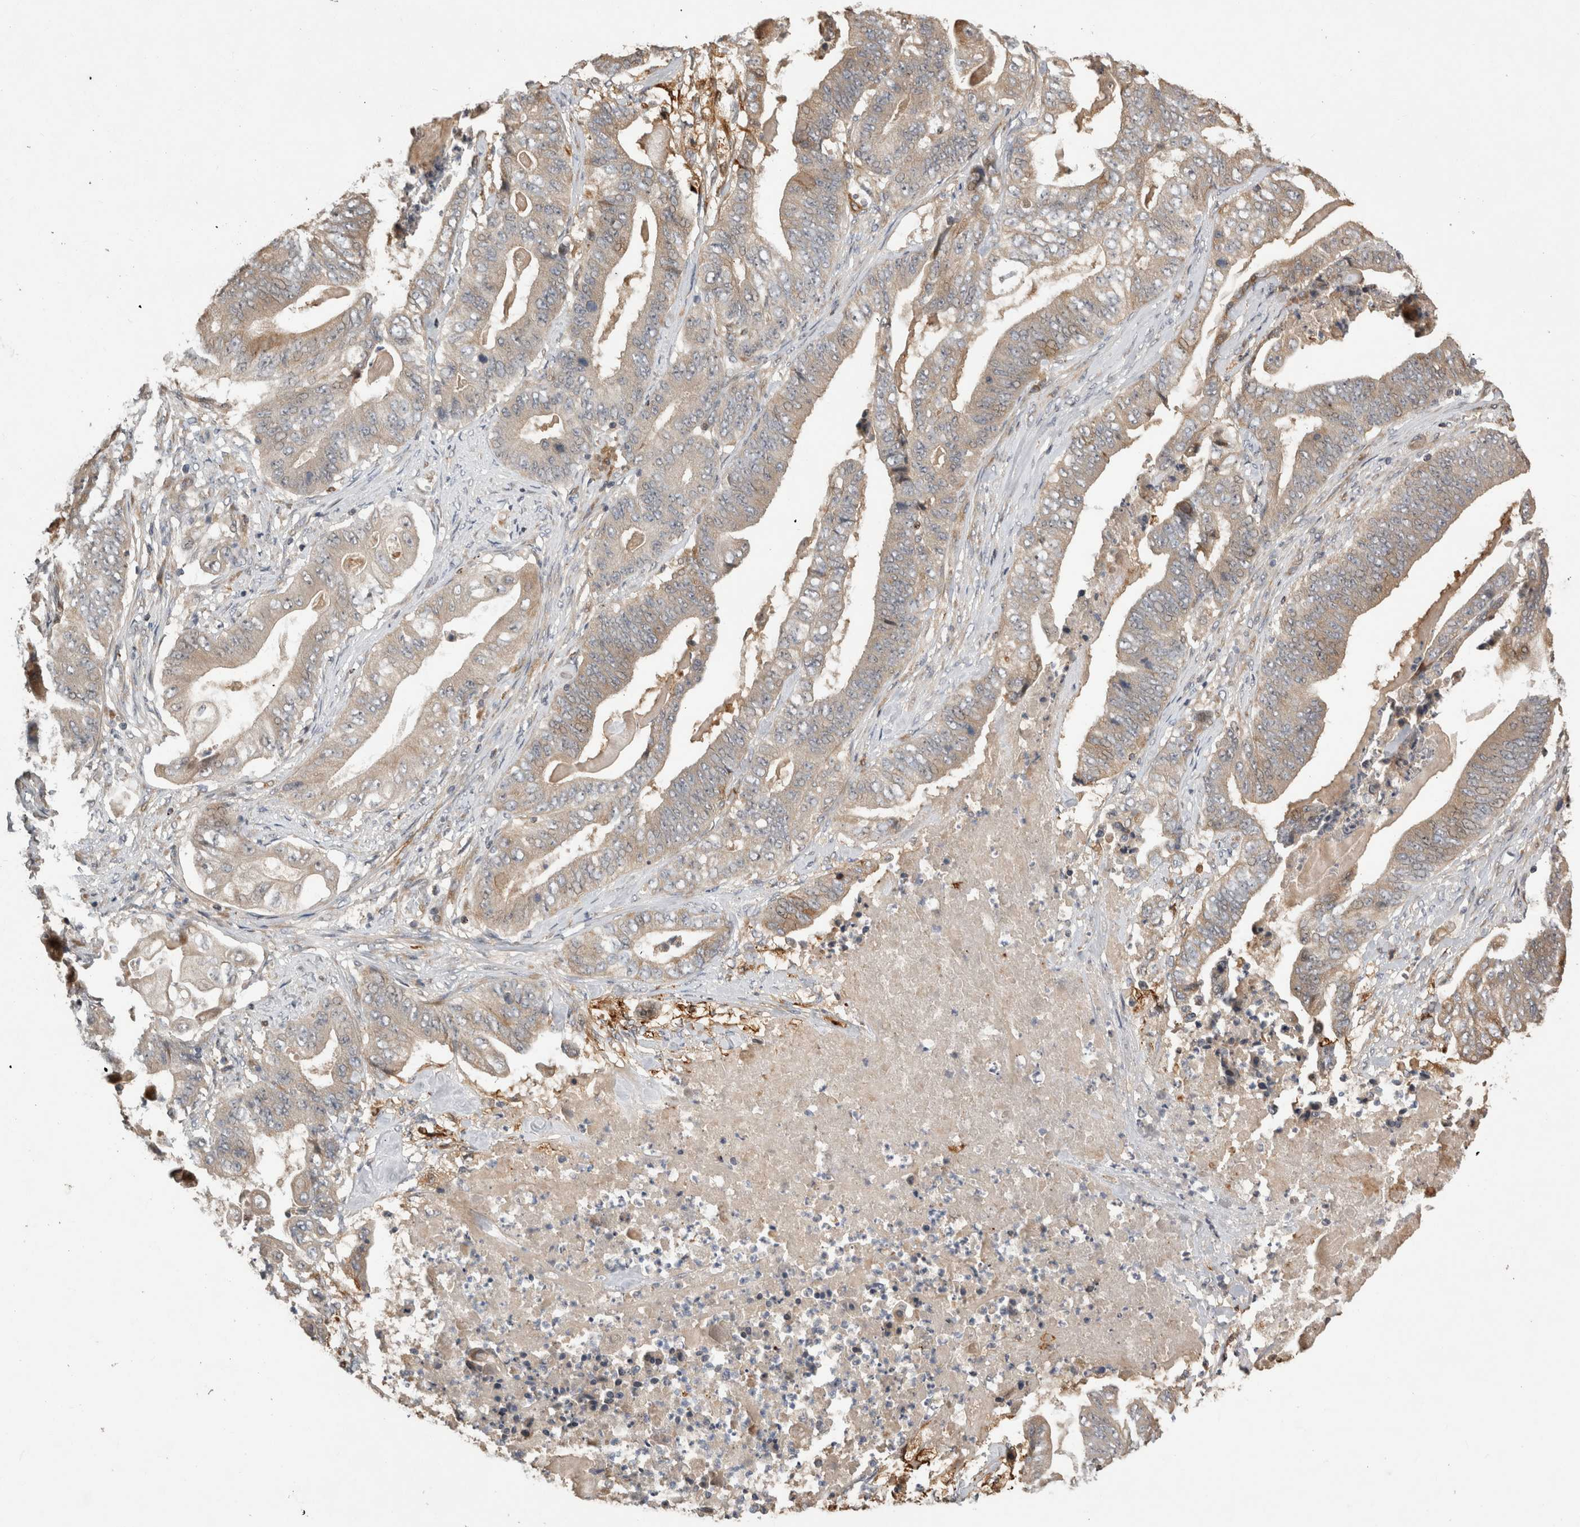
{"staining": {"intensity": "moderate", "quantity": "25%-75%", "location": "cytoplasmic/membranous"}, "tissue": "stomach cancer", "cell_type": "Tumor cells", "image_type": "cancer", "snomed": [{"axis": "morphology", "description": "Adenocarcinoma, NOS"}, {"axis": "topography", "description": "Stomach"}], "caption": "Brown immunohistochemical staining in human stomach cancer shows moderate cytoplasmic/membranous positivity in approximately 25%-75% of tumor cells.", "gene": "SERAC1", "patient": {"sex": "female", "age": 73}}